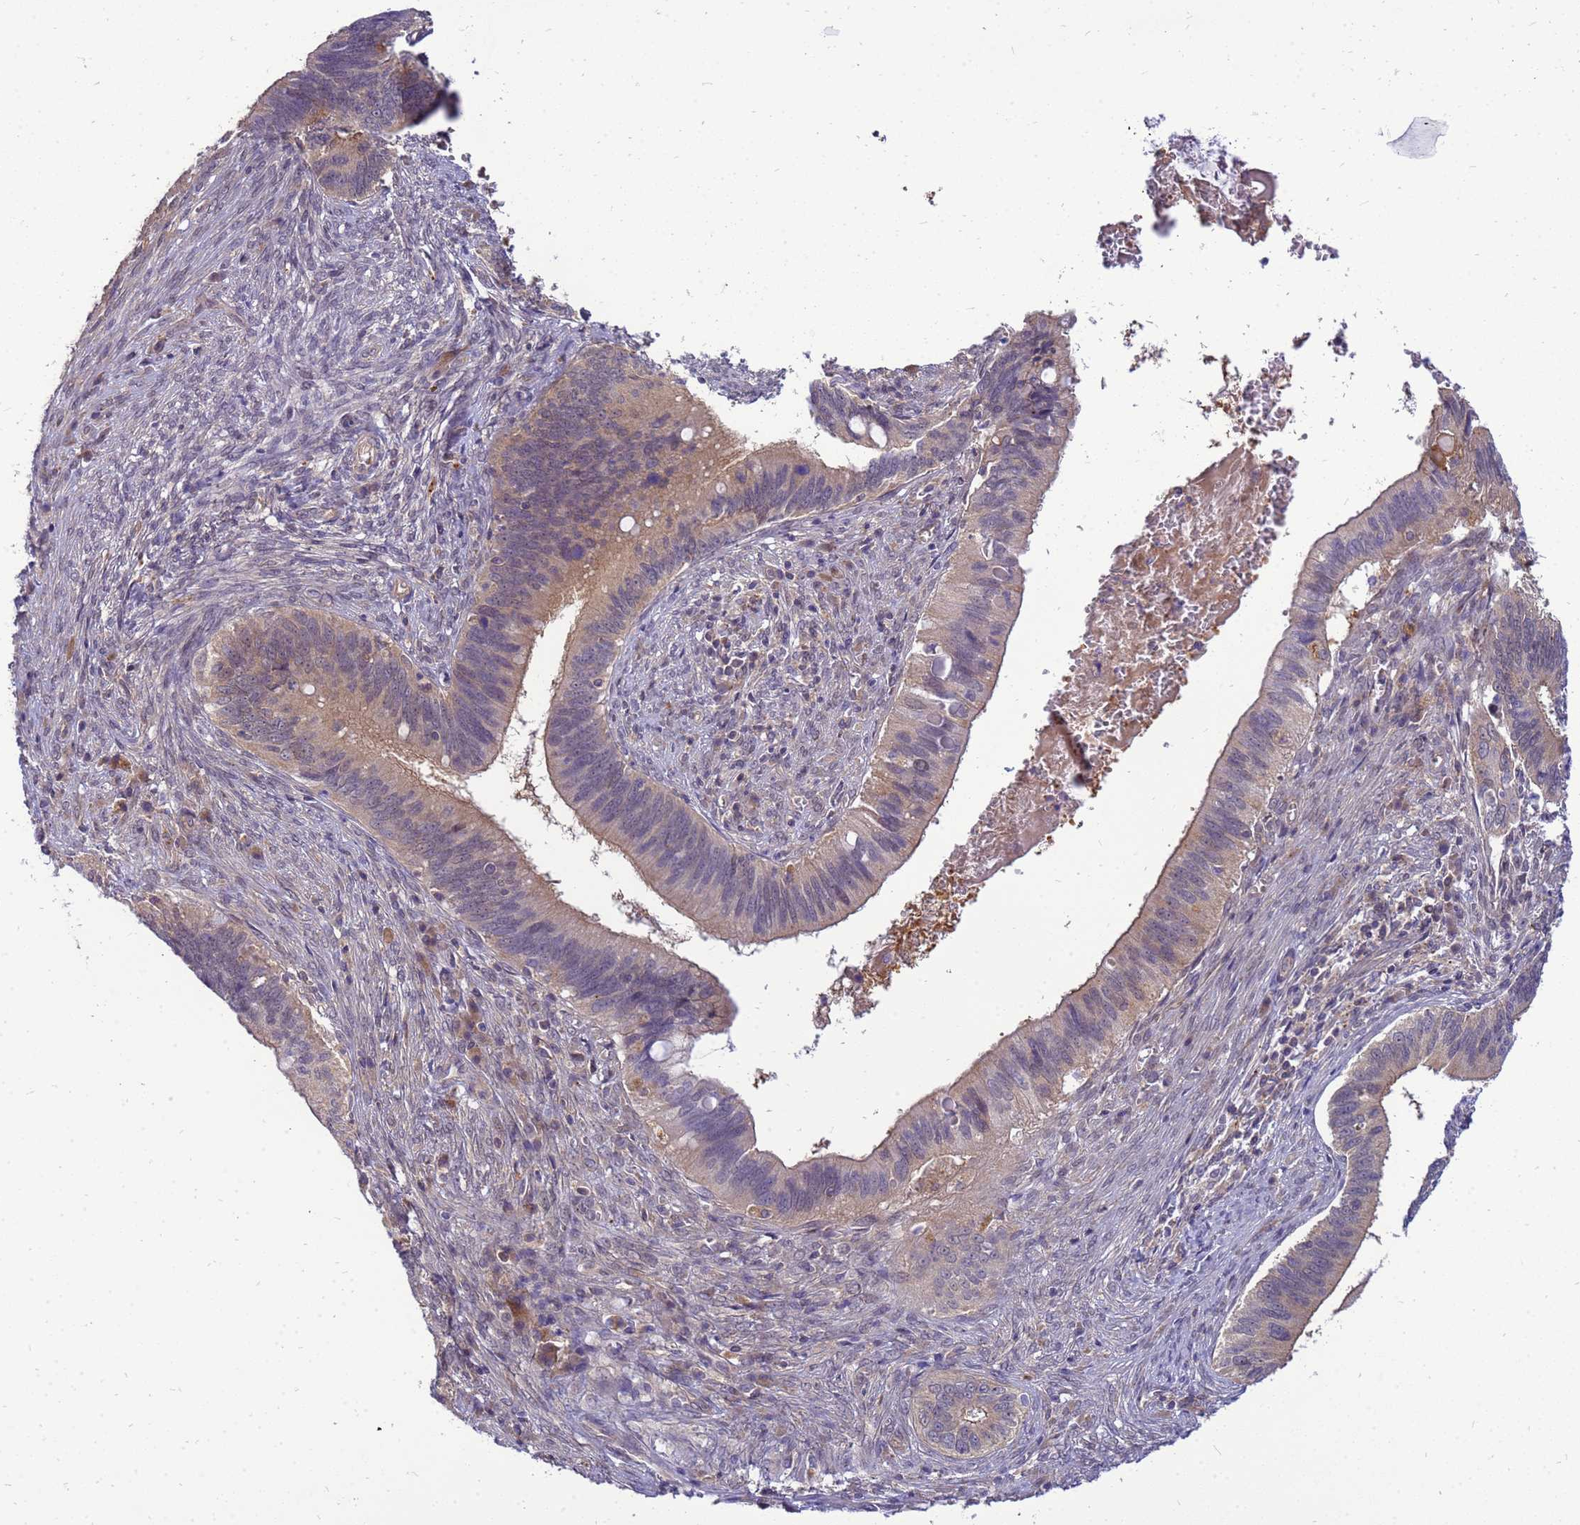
{"staining": {"intensity": "weak", "quantity": ">75%", "location": "cytoplasmic/membranous"}, "tissue": "cervical cancer", "cell_type": "Tumor cells", "image_type": "cancer", "snomed": [{"axis": "morphology", "description": "Adenocarcinoma, NOS"}, {"axis": "topography", "description": "Cervix"}], "caption": "A low amount of weak cytoplasmic/membranous expression is appreciated in approximately >75% of tumor cells in cervical cancer tissue.", "gene": "ENOPH1", "patient": {"sex": "female", "age": 42}}